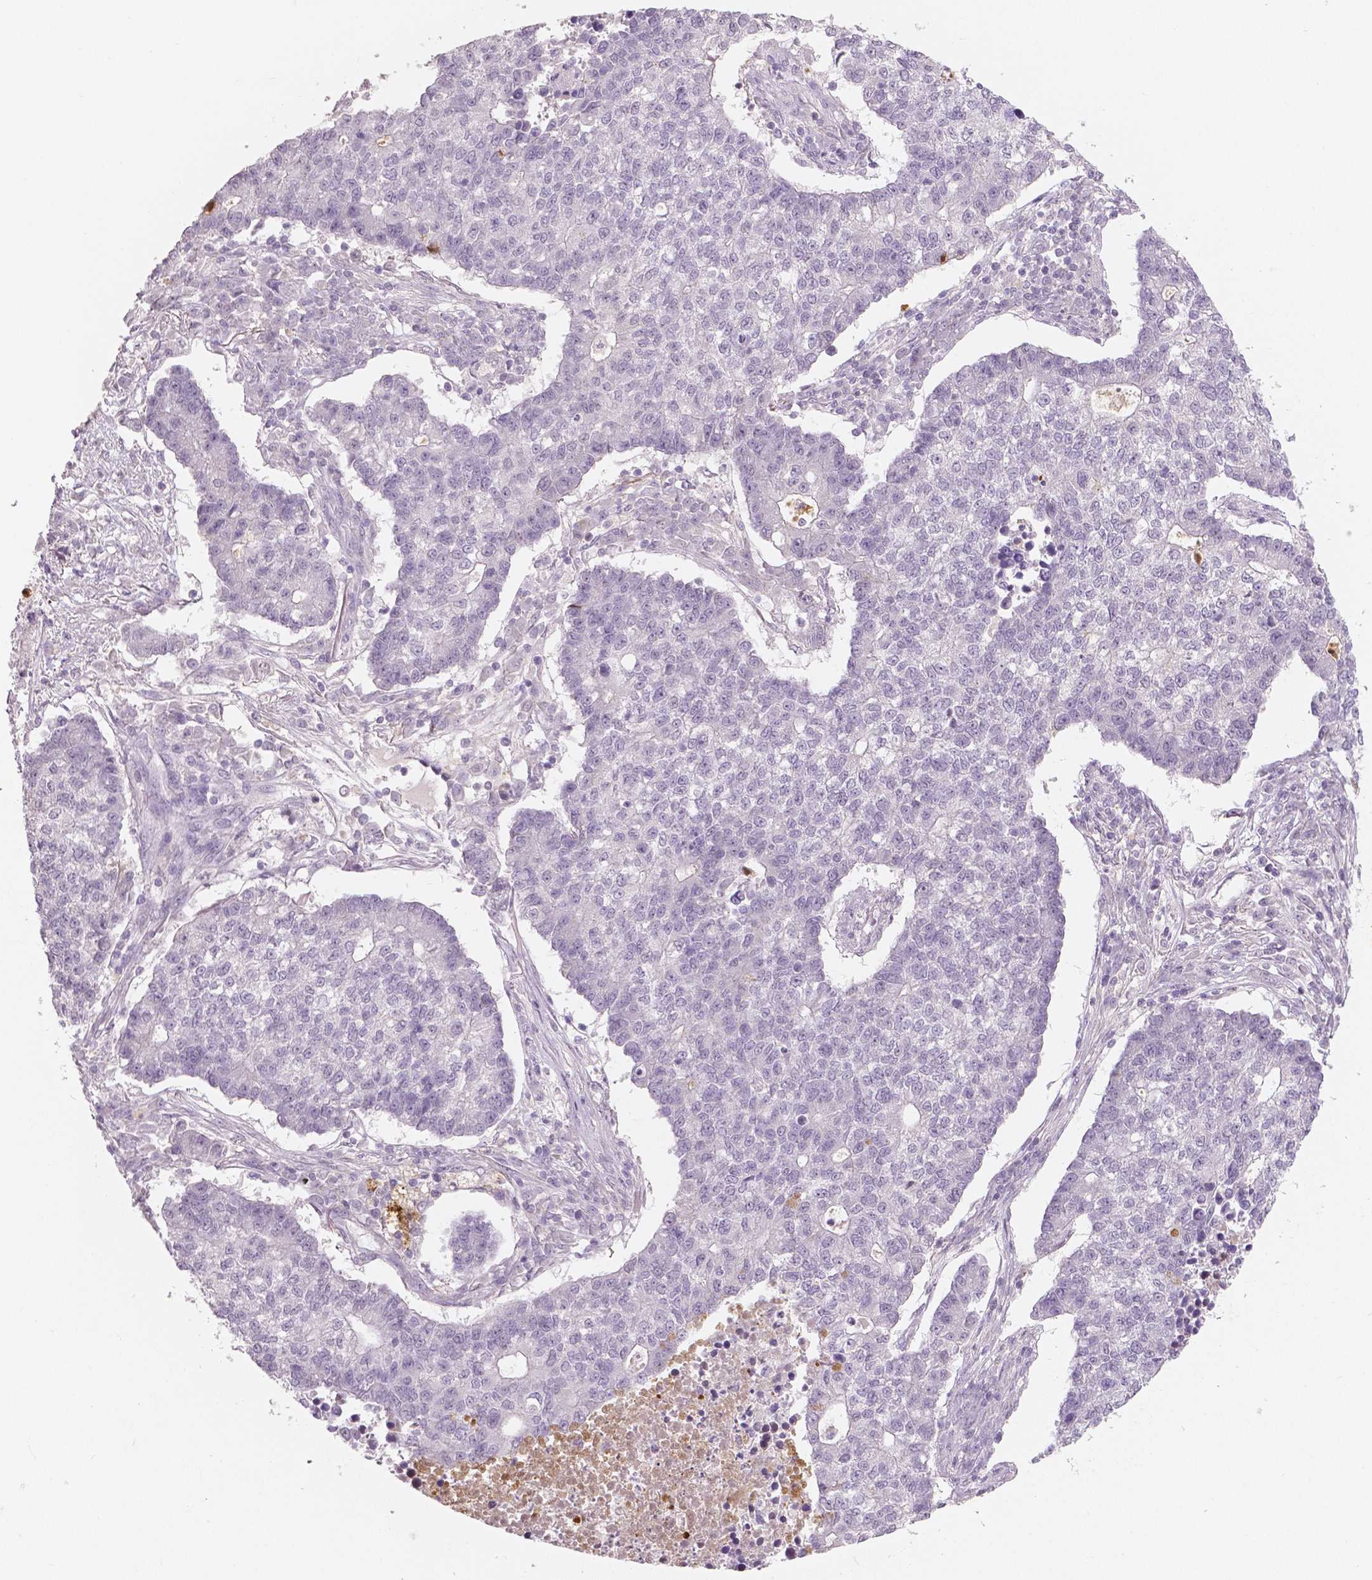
{"staining": {"intensity": "negative", "quantity": "none", "location": "none"}, "tissue": "lung cancer", "cell_type": "Tumor cells", "image_type": "cancer", "snomed": [{"axis": "morphology", "description": "Adenocarcinoma, NOS"}, {"axis": "topography", "description": "Lung"}], "caption": "The image reveals no staining of tumor cells in lung adenocarcinoma.", "gene": "APOA4", "patient": {"sex": "male", "age": 57}}